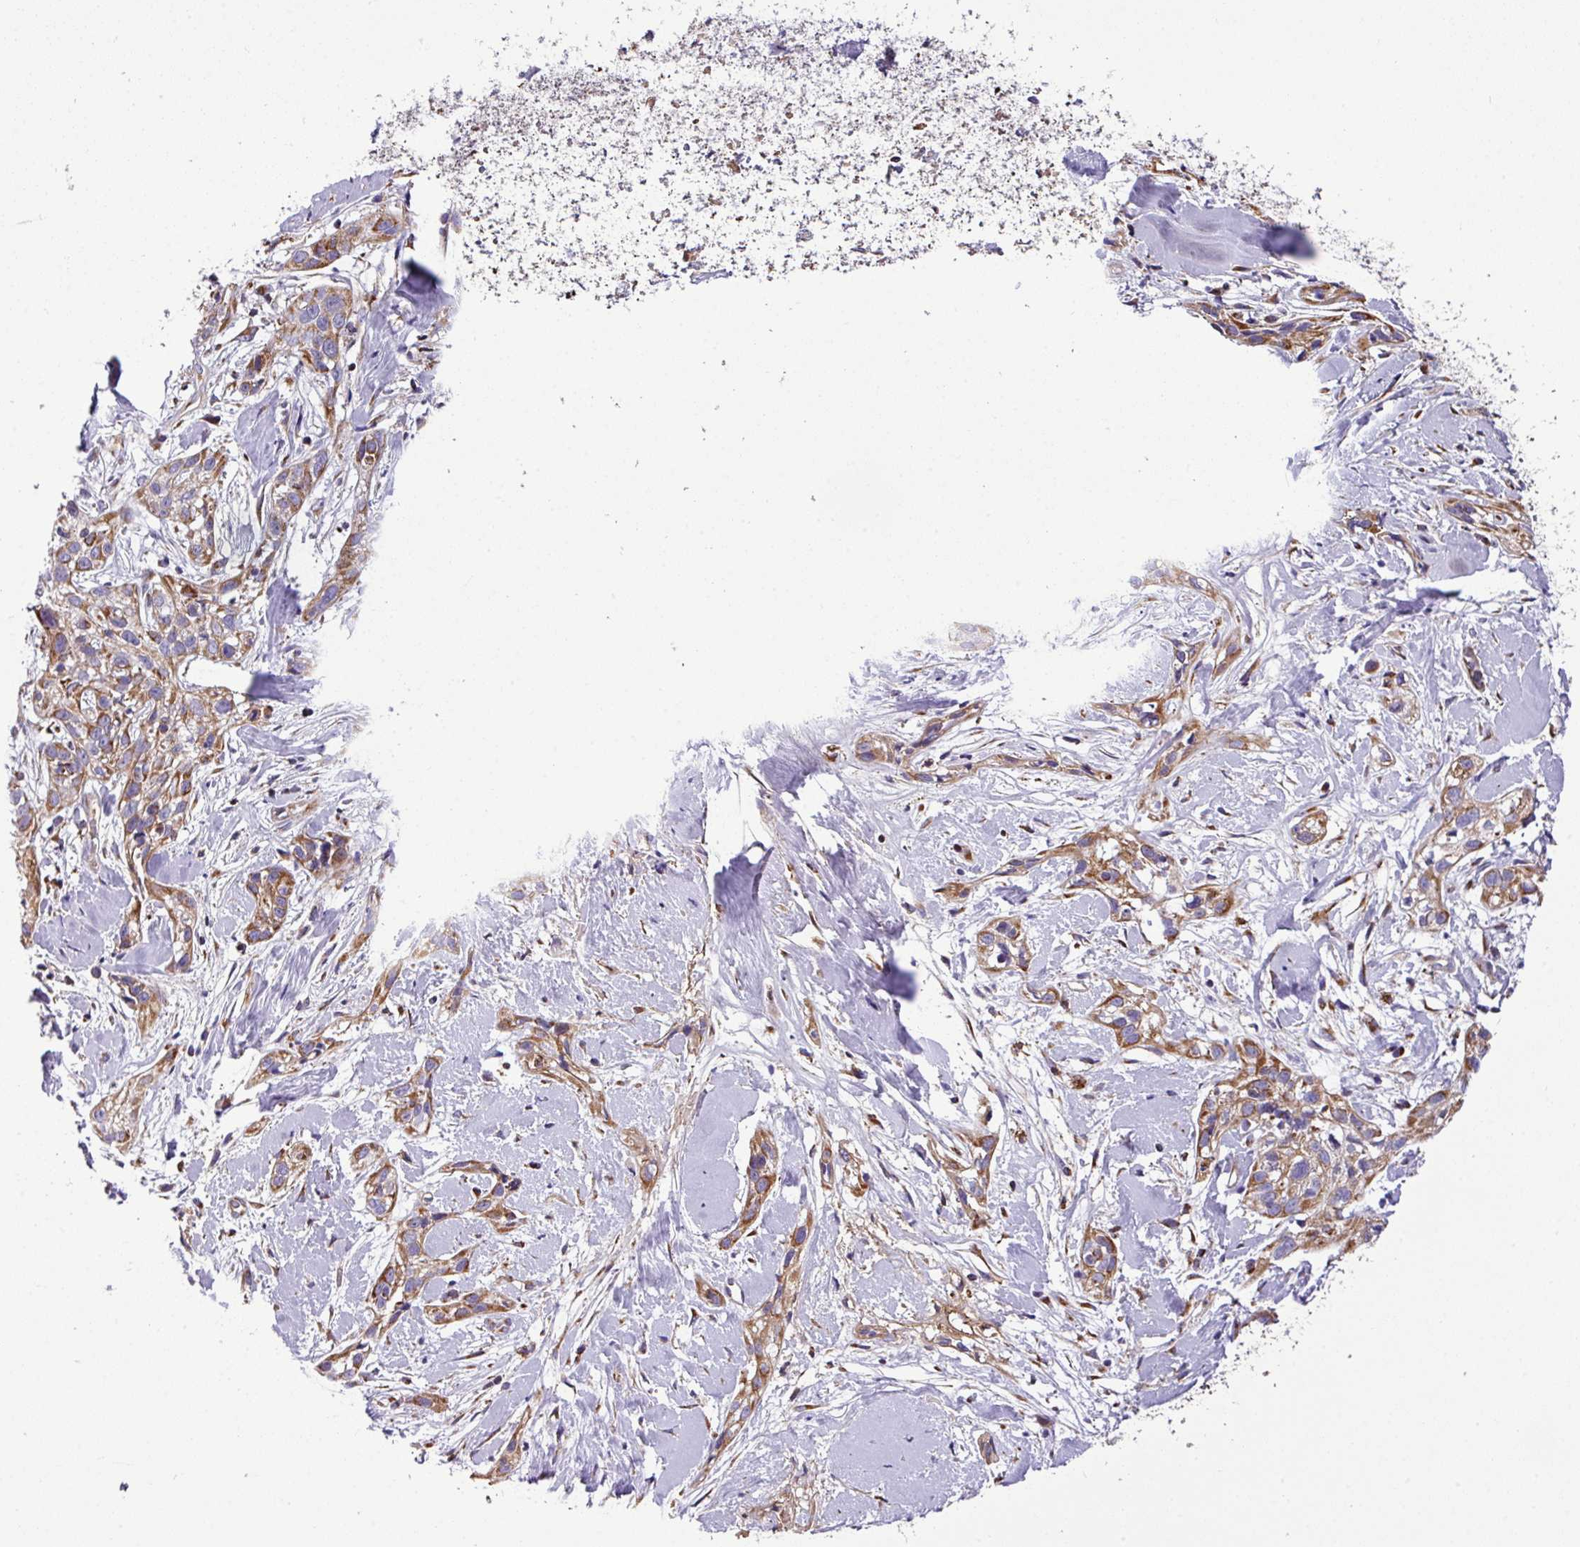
{"staining": {"intensity": "moderate", "quantity": ">75%", "location": "cytoplasmic/membranous"}, "tissue": "skin cancer", "cell_type": "Tumor cells", "image_type": "cancer", "snomed": [{"axis": "morphology", "description": "Squamous cell carcinoma, NOS"}, {"axis": "topography", "description": "Skin"}], "caption": "DAB (3,3'-diaminobenzidine) immunohistochemical staining of human skin cancer (squamous cell carcinoma) displays moderate cytoplasmic/membranous protein staining in about >75% of tumor cells.", "gene": "ZNF569", "patient": {"sex": "male", "age": 82}}